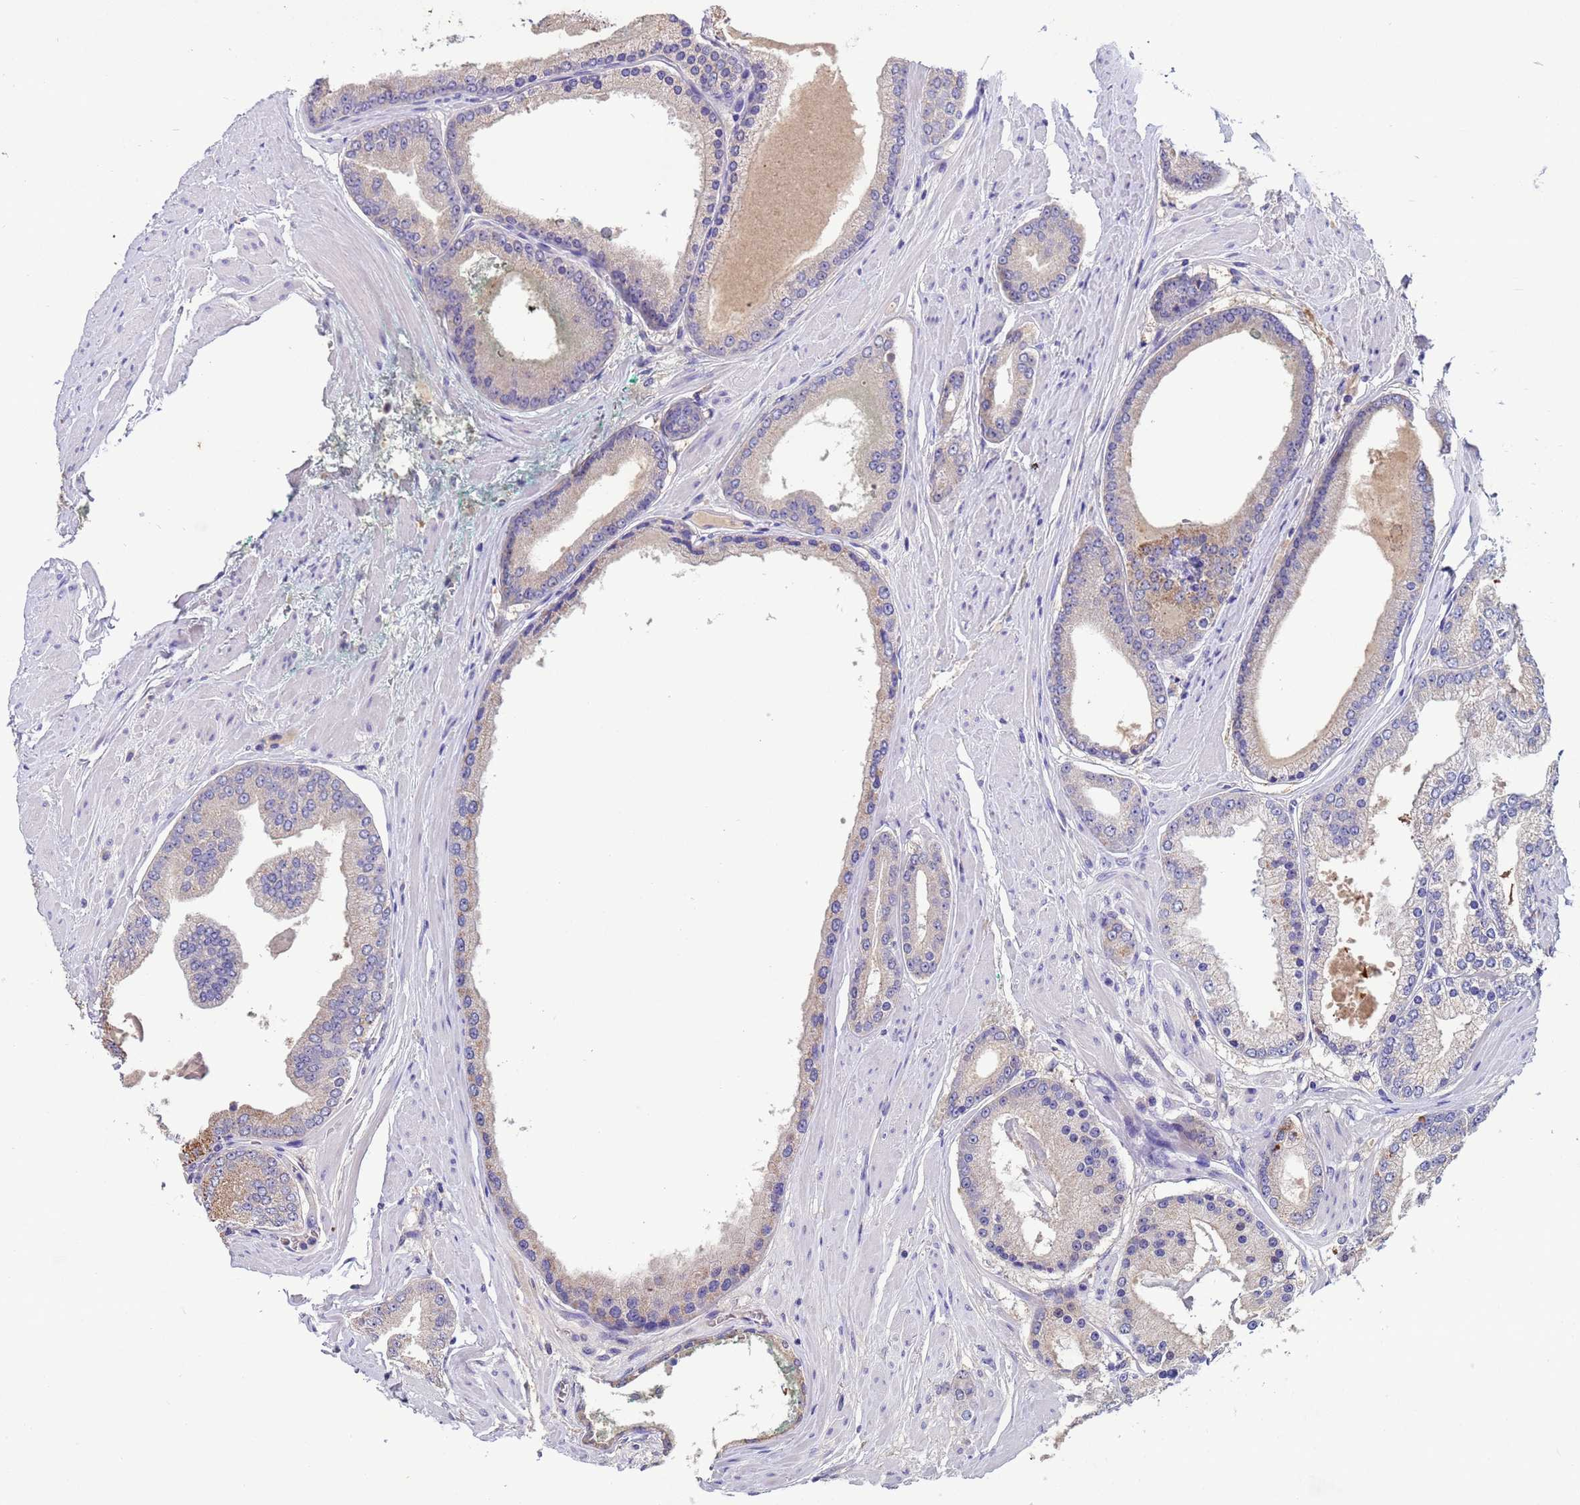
{"staining": {"intensity": "weak", "quantity": "<25%", "location": "cytoplasmic/membranous"}, "tissue": "prostate cancer", "cell_type": "Tumor cells", "image_type": "cancer", "snomed": [{"axis": "morphology", "description": "Adenocarcinoma, High grade"}, {"axis": "topography", "description": "Prostate"}], "caption": "The micrograph exhibits no staining of tumor cells in prostate cancer. (Brightfield microscopy of DAB immunohistochemistry at high magnification).", "gene": "SLC24A3", "patient": {"sex": "male", "age": 59}}